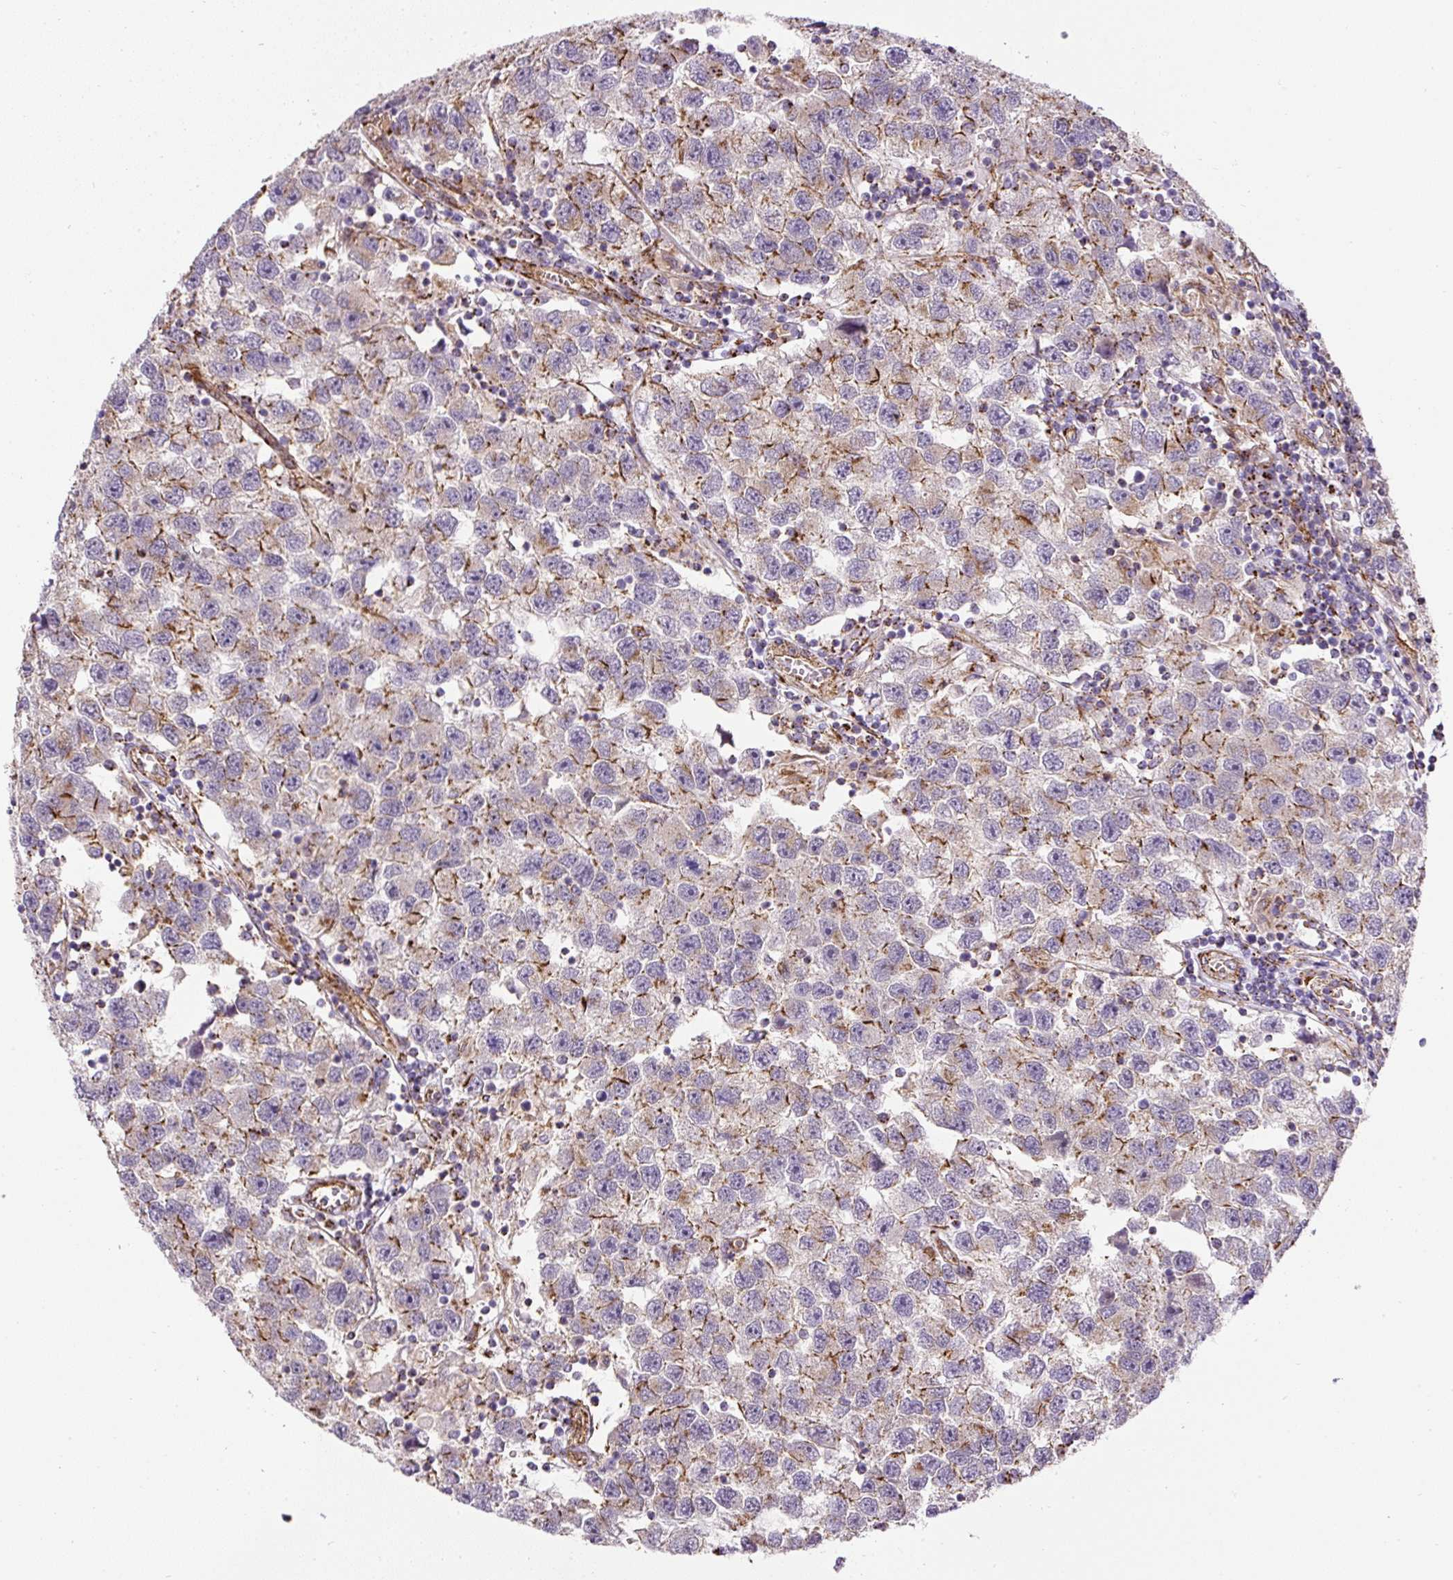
{"staining": {"intensity": "moderate", "quantity": "25%-75%", "location": "cytoplasmic/membranous"}, "tissue": "testis cancer", "cell_type": "Tumor cells", "image_type": "cancer", "snomed": [{"axis": "morphology", "description": "Seminoma, NOS"}, {"axis": "topography", "description": "Testis"}], "caption": "Protein analysis of testis cancer tissue exhibits moderate cytoplasmic/membranous positivity in about 25%-75% of tumor cells. (IHC, brightfield microscopy, high magnification).", "gene": "RNF170", "patient": {"sex": "male", "age": 26}}